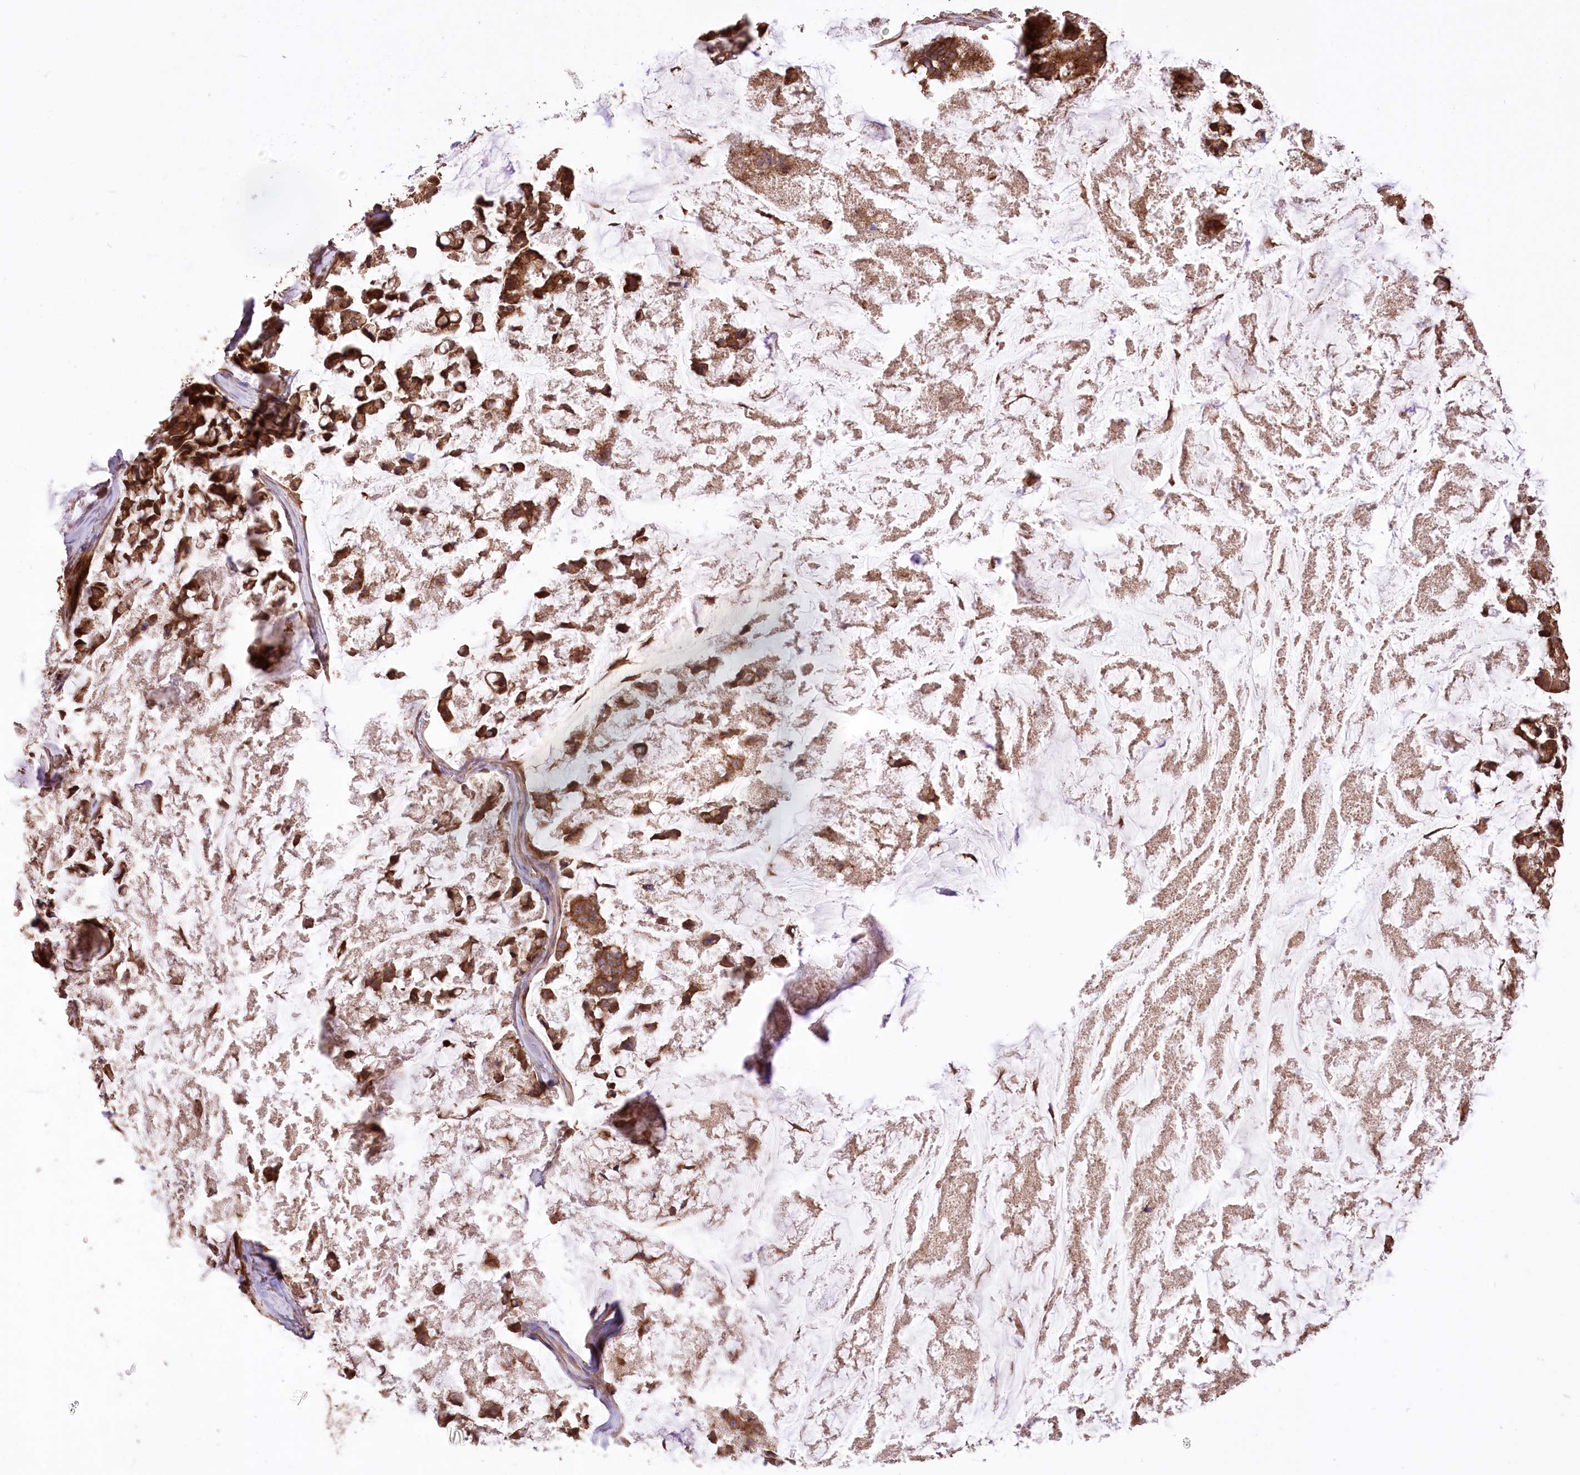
{"staining": {"intensity": "strong", "quantity": ">75%", "location": "cytoplasmic/membranous"}, "tissue": "stomach cancer", "cell_type": "Tumor cells", "image_type": "cancer", "snomed": [{"axis": "morphology", "description": "Adenocarcinoma, NOS"}, {"axis": "topography", "description": "Stomach, lower"}], "caption": "There is high levels of strong cytoplasmic/membranous positivity in tumor cells of stomach cancer (adenocarcinoma), as demonstrated by immunohistochemical staining (brown color).", "gene": "XYLB", "patient": {"sex": "male", "age": 67}}